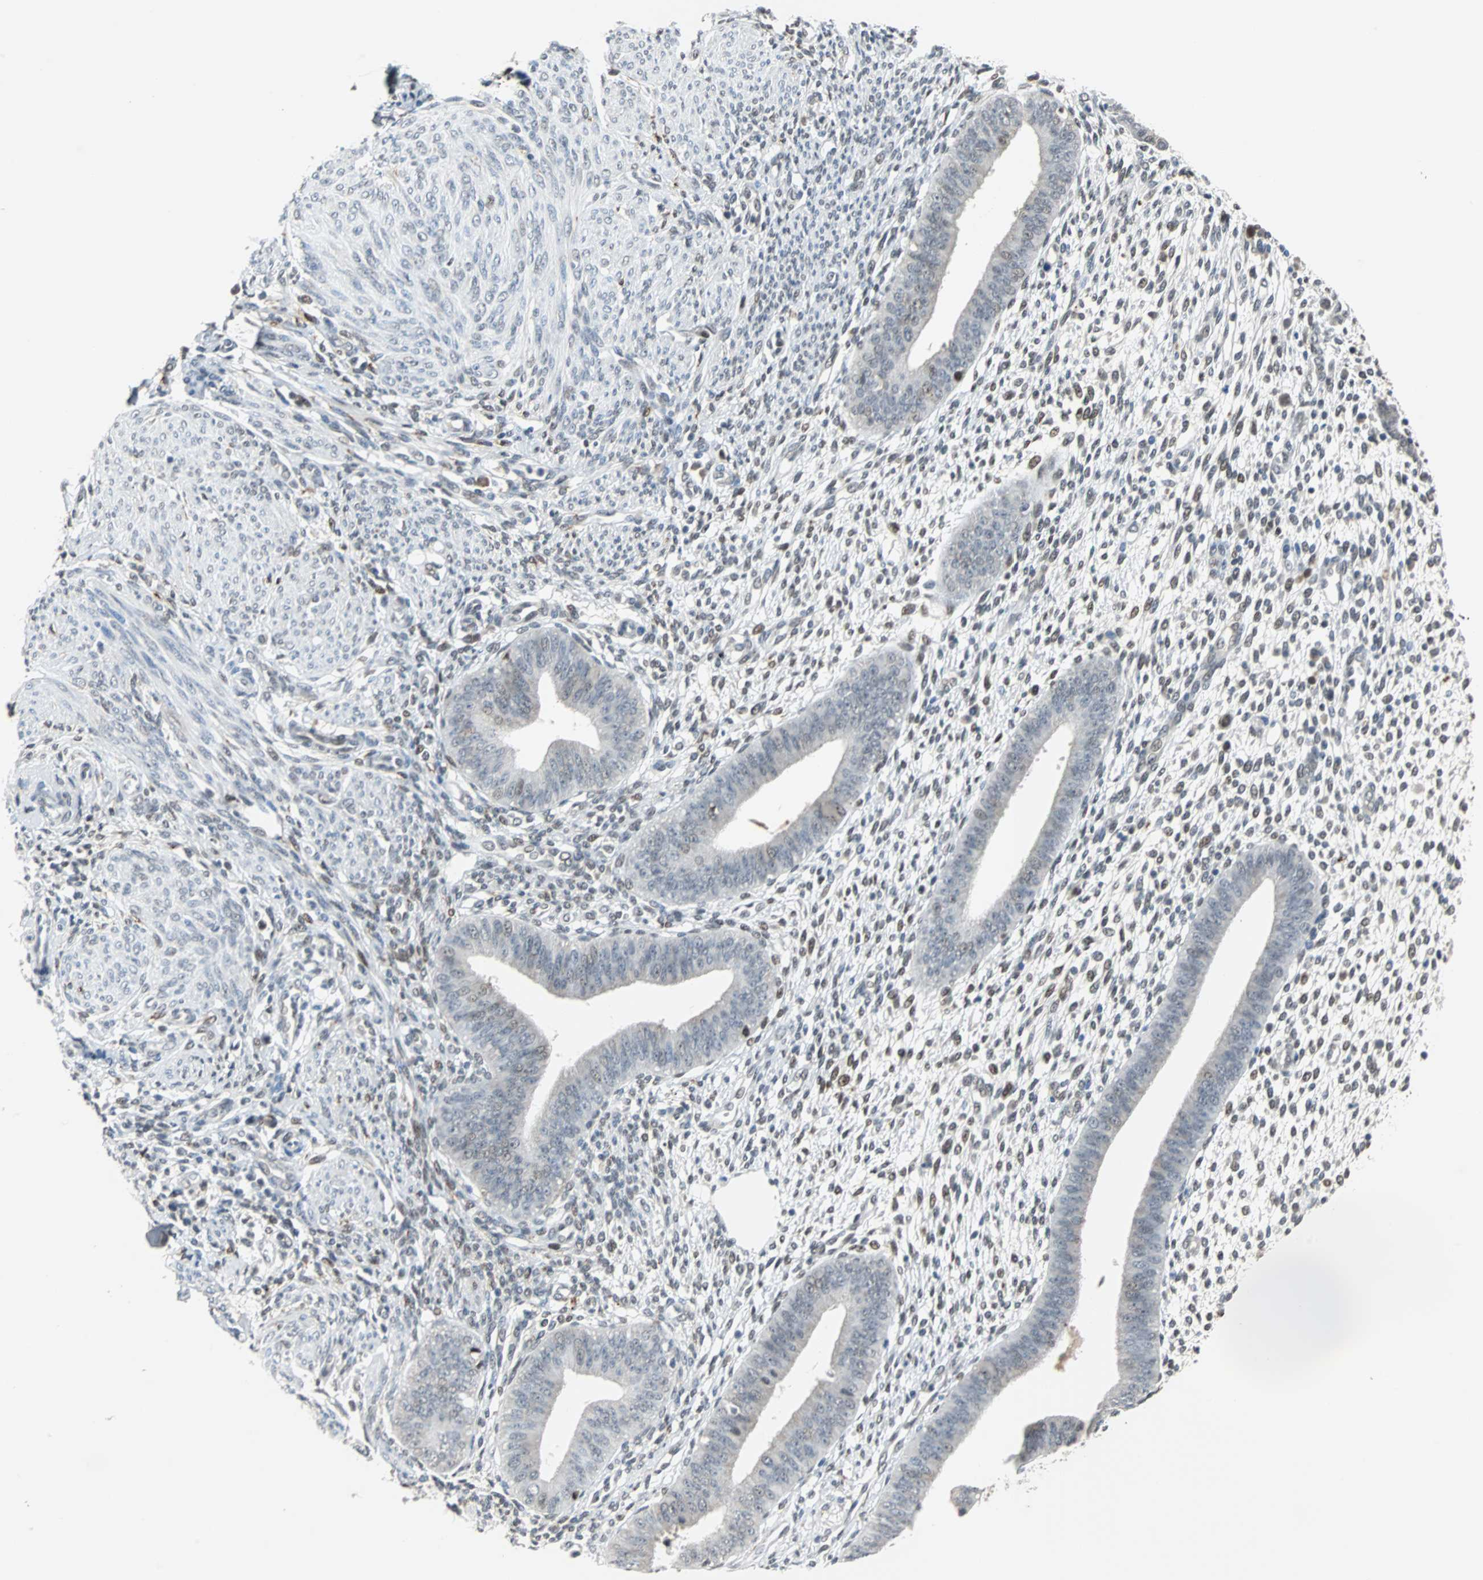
{"staining": {"intensity": "moderate", "quantity": "25%-75%", "location": "nuclear"}, "tissue": "endometrium", "cell_type": "Cells in endometrial stroma", "image_type": "normal", "snomed": [{"axis": "morphology", "description": "Normal tissue, NOS"}, {"axis": "topography", "description": "Endometrium"}], "caption": "Moderate nuclear positivity for a protein is identified in approximately 25%-75% of cells in endometrial stroma of normal endometrium using IHC.", "gene": "HLX", "patient": {"sex": "female", "age": 35}}